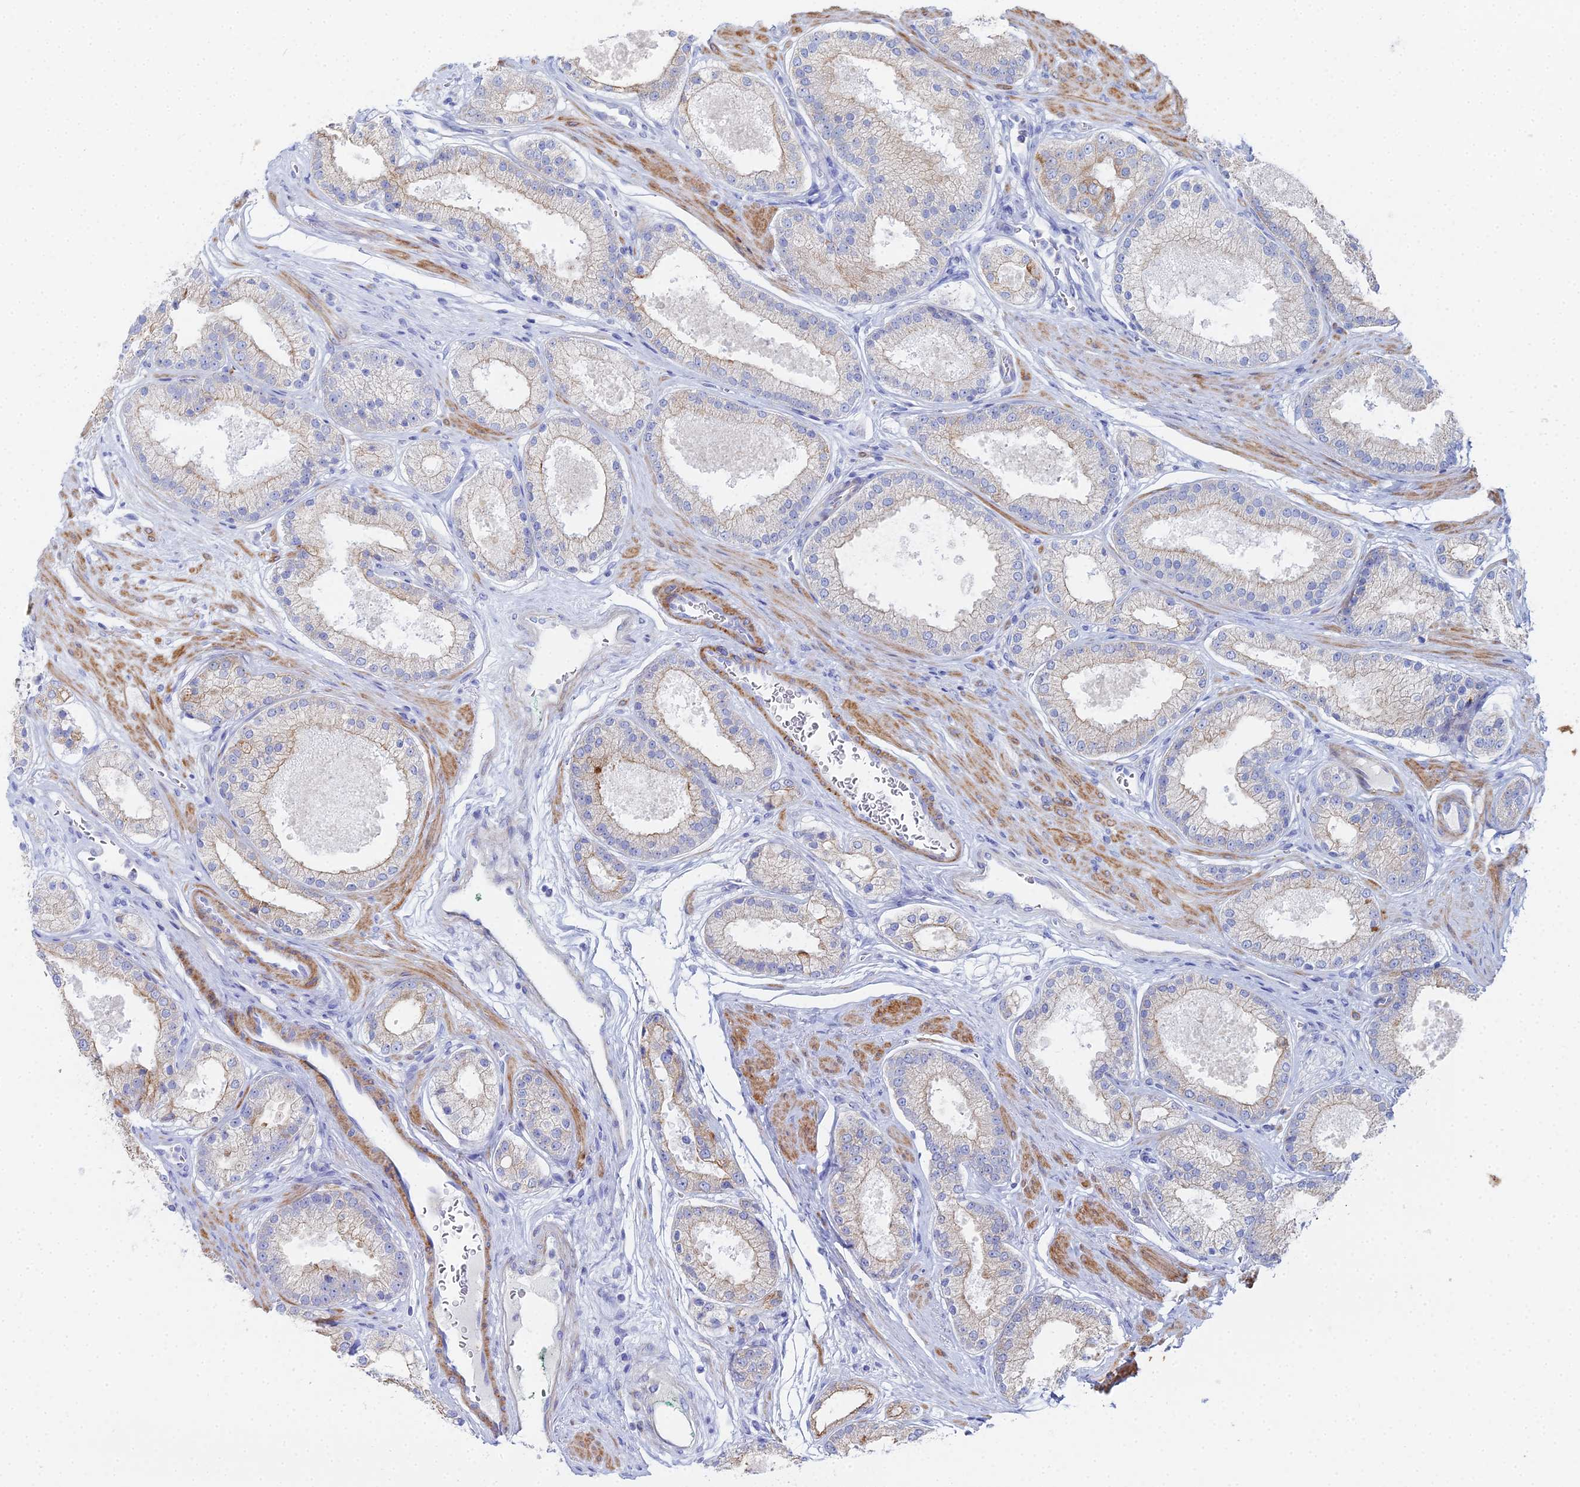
{"staining": {"intensity": "weak", "quantity": "<25%", "location": "cytoplasmic/membranous"}, "tissue": "prostate cancer", "cell_type": "Tumor cells", "image_type": "cancer", "snomed": [{"axis": "morphology", "description": "Adenocarcinoma, Low grade"}, {"axis": "topography", "description": "Prostate"}], "caption": "Micrograph shows no protein positivity in tumor cells of prostate low-grade adenocarcinoma tissue.", "gene": "DHX34", "patient": {"sex": "male", "age": 59}}